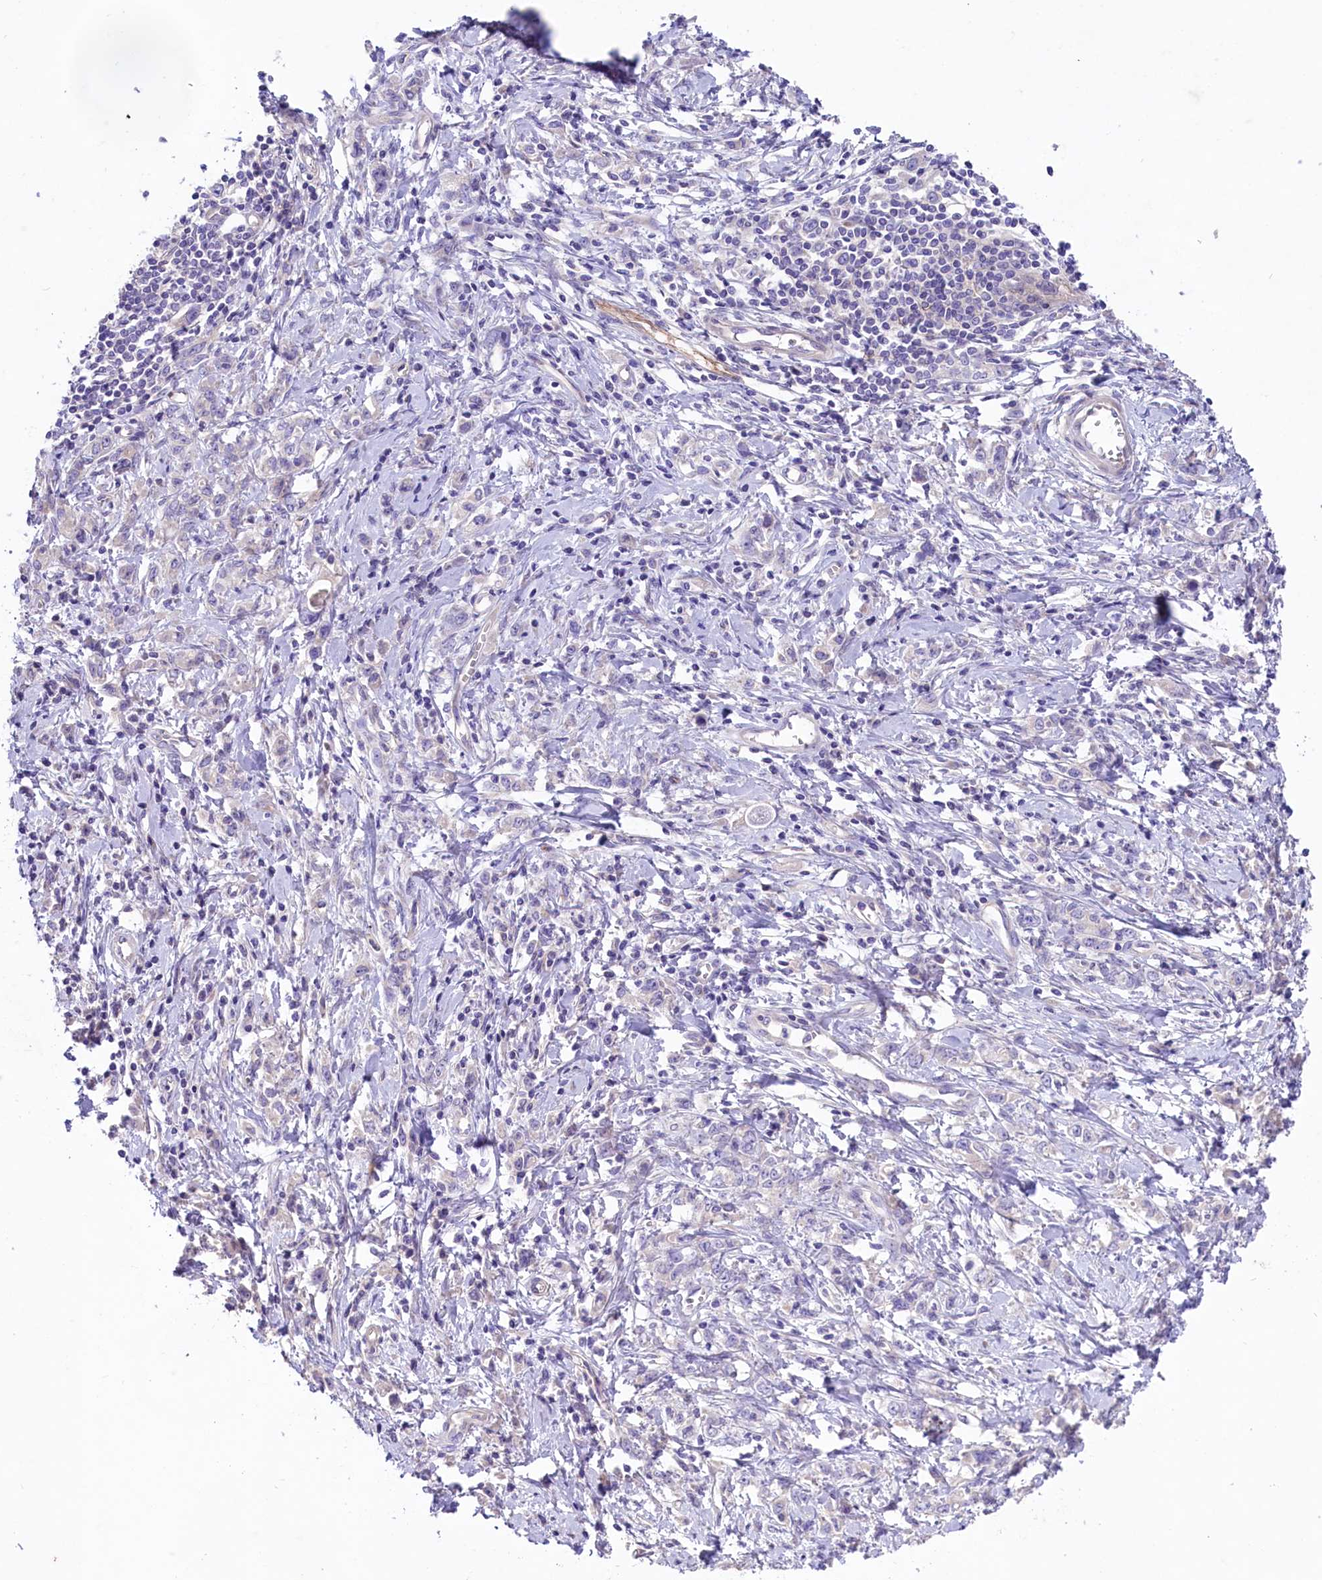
{"staining": {"intensity": "negative", "quantity": "none", "location": "none"}, "tissue": "stomach cancer", "cell_type": "Tumor cells", "image_type": "cancer", "snomed": [{"axis": "morphology", "description": "Adenocarcinoma, NOS"}, {"axis": "topography", "description": "Stomach"}], "caption": "The immunohistochemistry histopathology image has no significant expression in tumor cells of stomach adenocarcinoma tissue.", "gene": "CD99L2", "patient": {"sex": "female", "age": 76}}